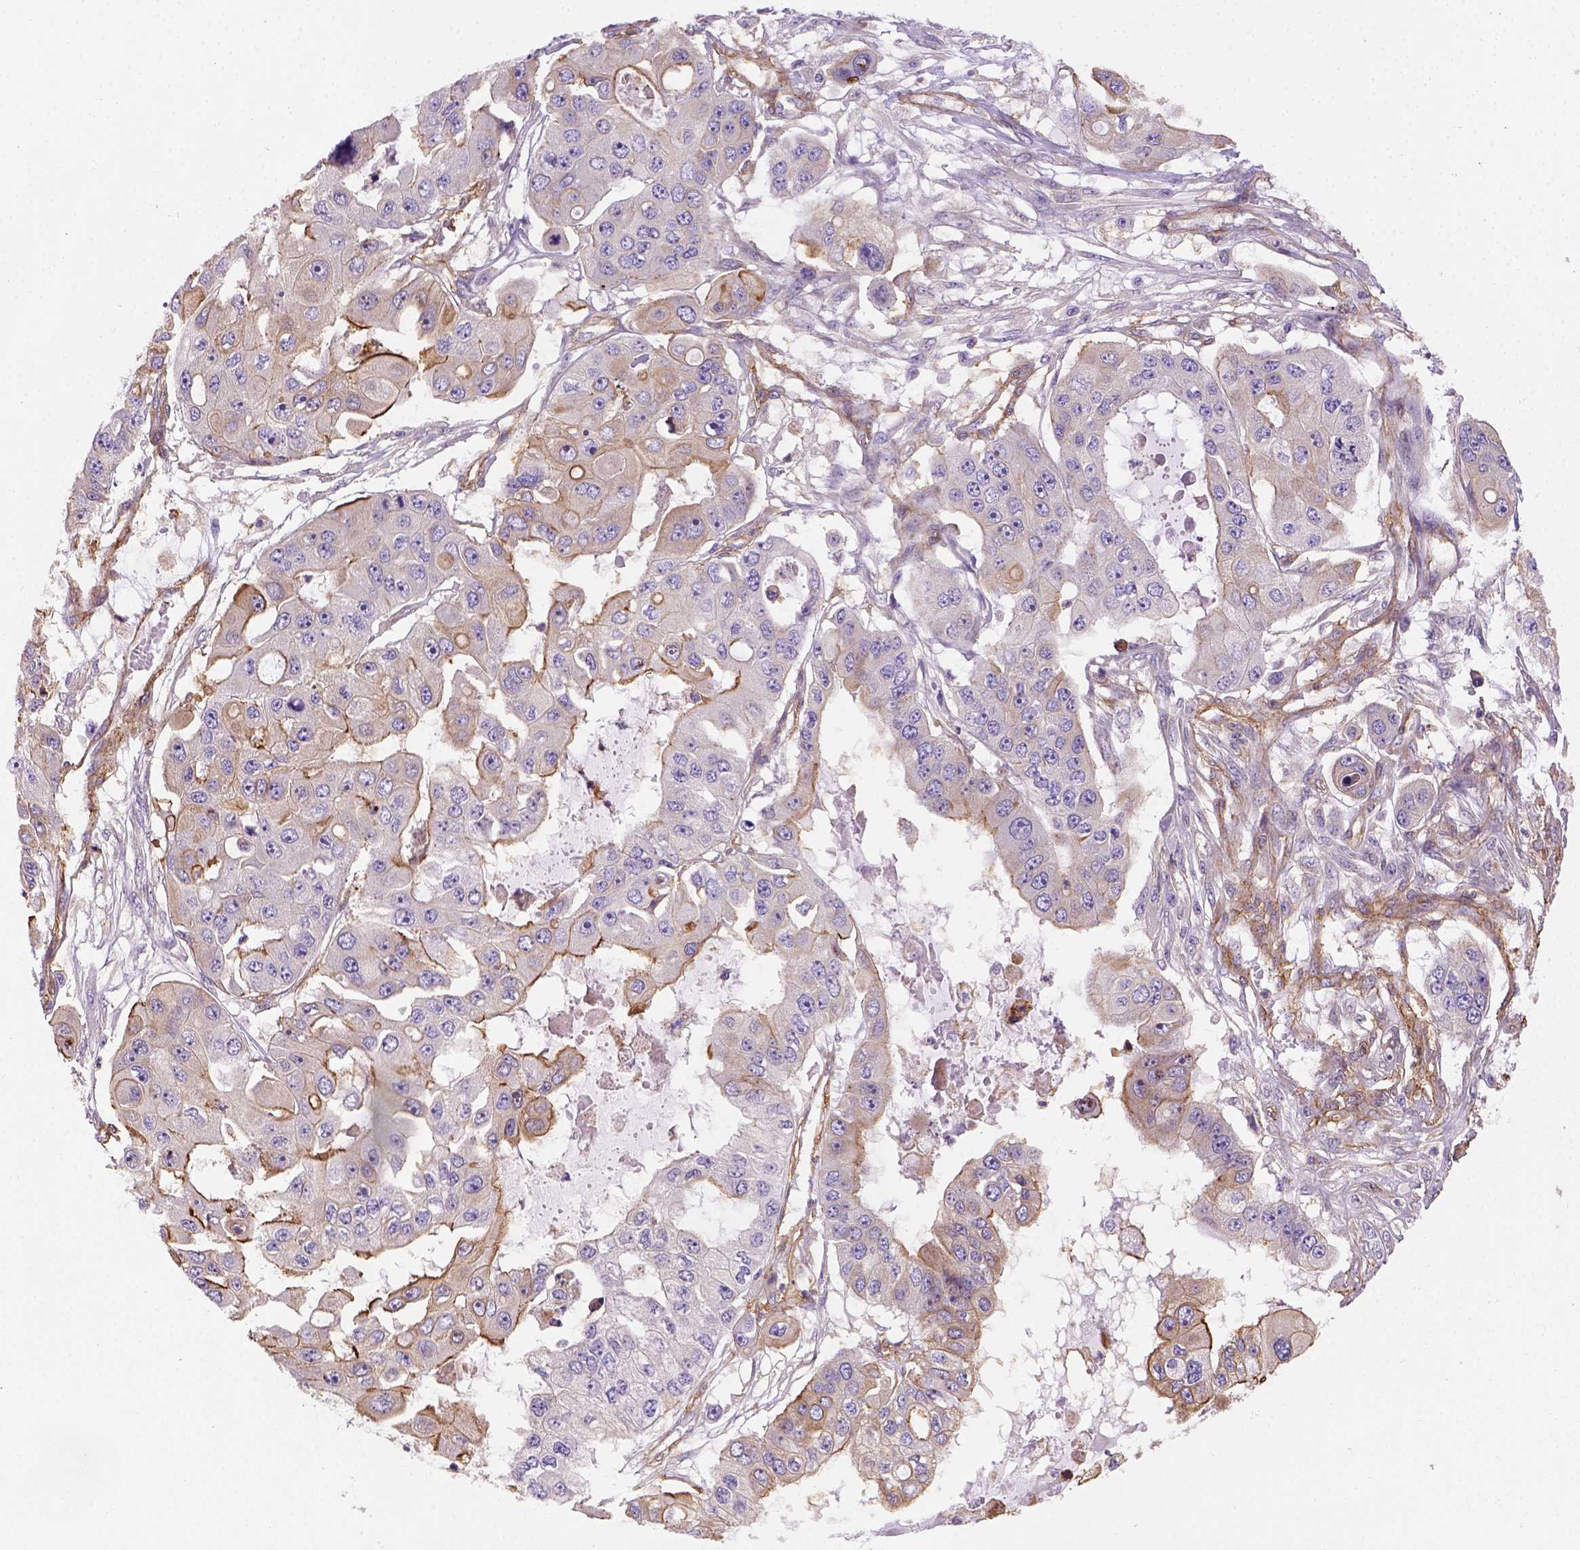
{"staining": {"intensity": "strong", "quantity": "<25%", "location": "cytoplasmic/membranous"}, "tissue": "ovarian cancer", "cell_type": "Tumor cells", "image_type": "cancer", "snomed": [{"axis": "morphology", "description": "Cystadenocarcinoma, serous, NOS"}, {"axis": "topography", "description": "Ovary"}], "caption": "A brown stain shows strong cytoplasmic/membranous positivity of a protein in human ovarian cancer tumor cells.", "gene": "GPRC5D", "patient": {"sex": "female", "age": 56}}